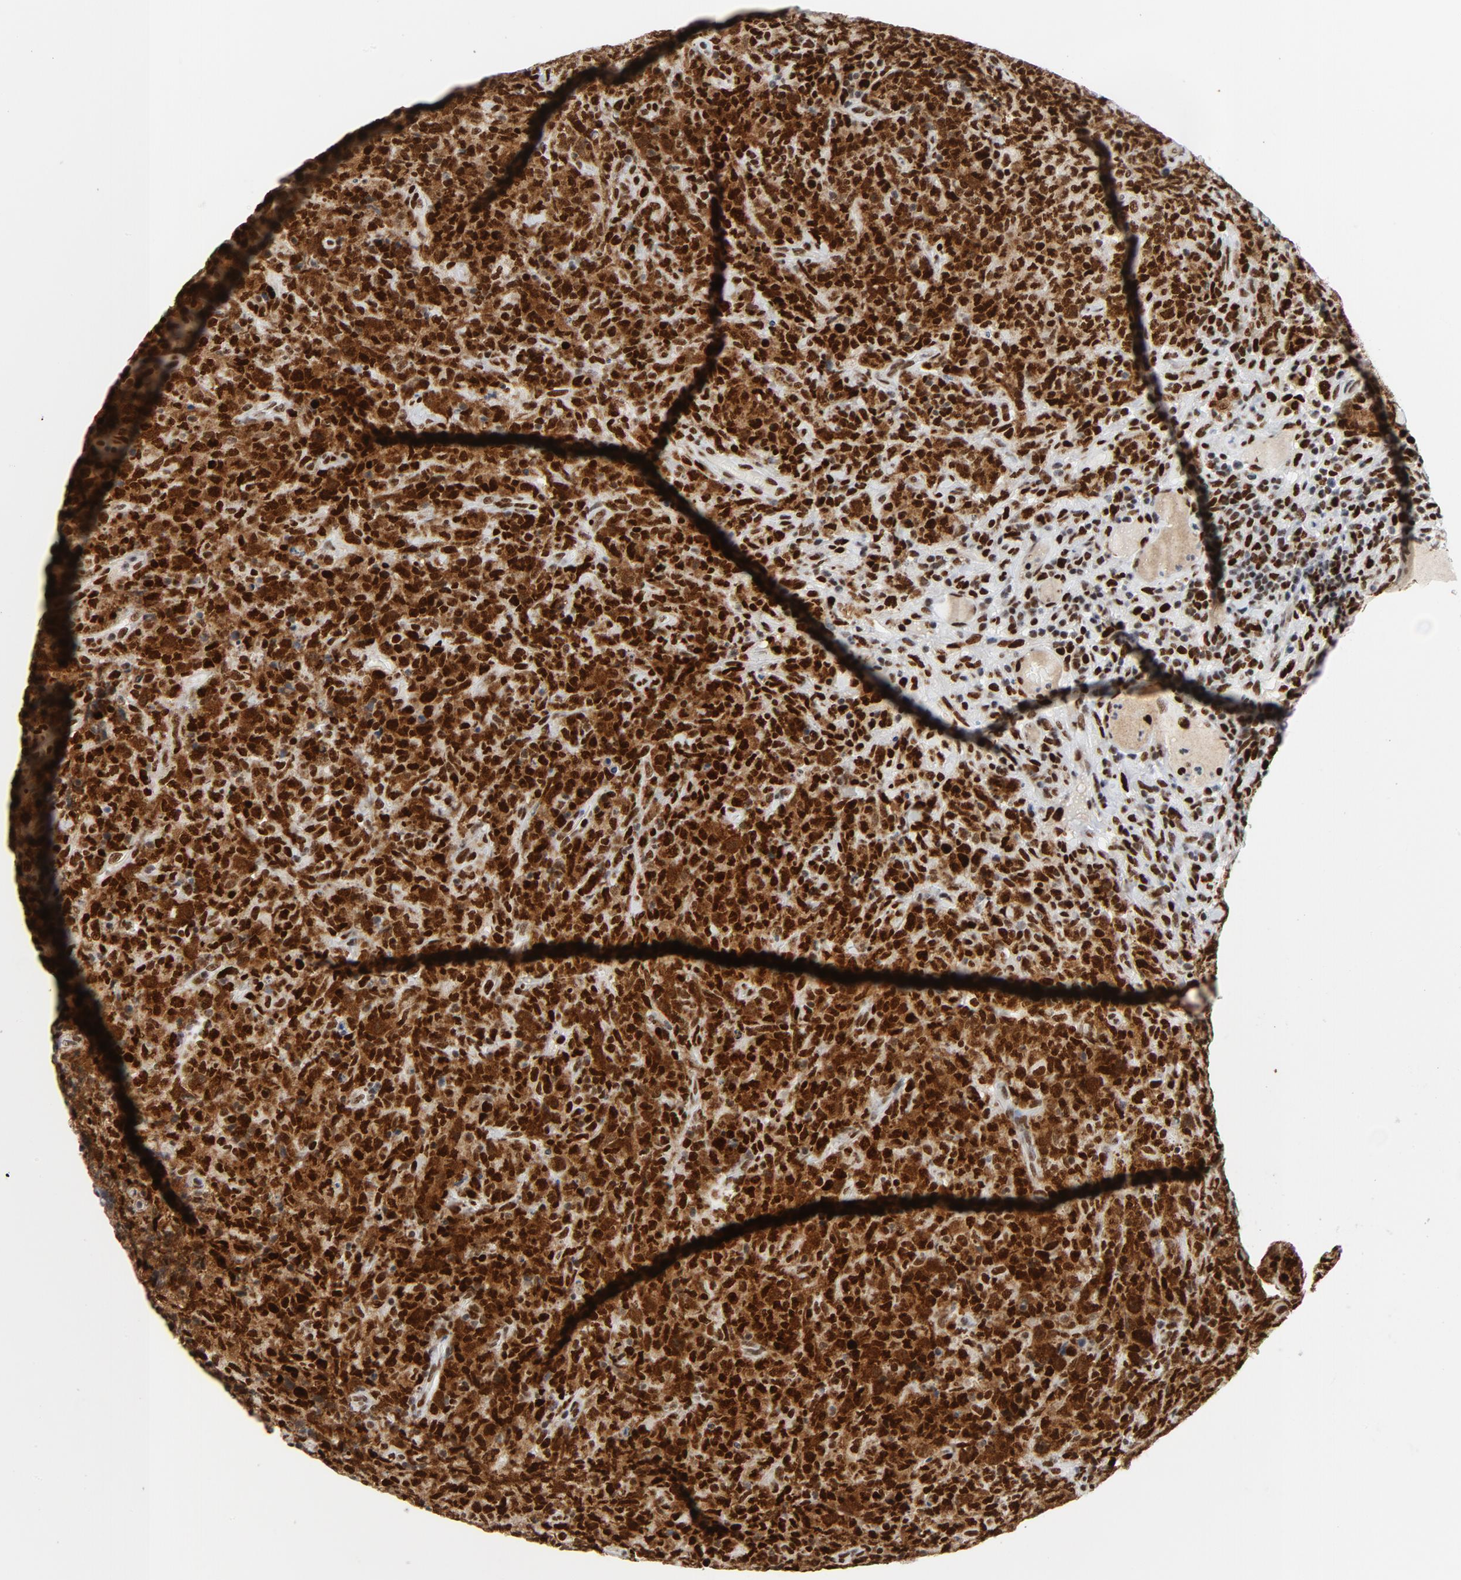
{"staining": {"intensity": "strong", "quantity": ">75%", "location": "cytoplasmic/membranous,nuclear"}, "tissue": "lymphoma", "cell_type": "Tumor cells", "image_type": "cancer", "snomed": [{"axis": "morphology", "description": "Malignant lymphoma, non-Hodgkin's type, High grade"}, {"axis": "topography", "description": "Tonsil"}], "caption": "Brown immunohistochemical staining in human malignant lymphoma, non-Hodgkin's type (high-grade) shows strong cytoplasmic/membranous and nuclear expression in approximately >75% of tumor cells.", "gene": "POLD1", "patient": {"sex": "female", "age": 36}}